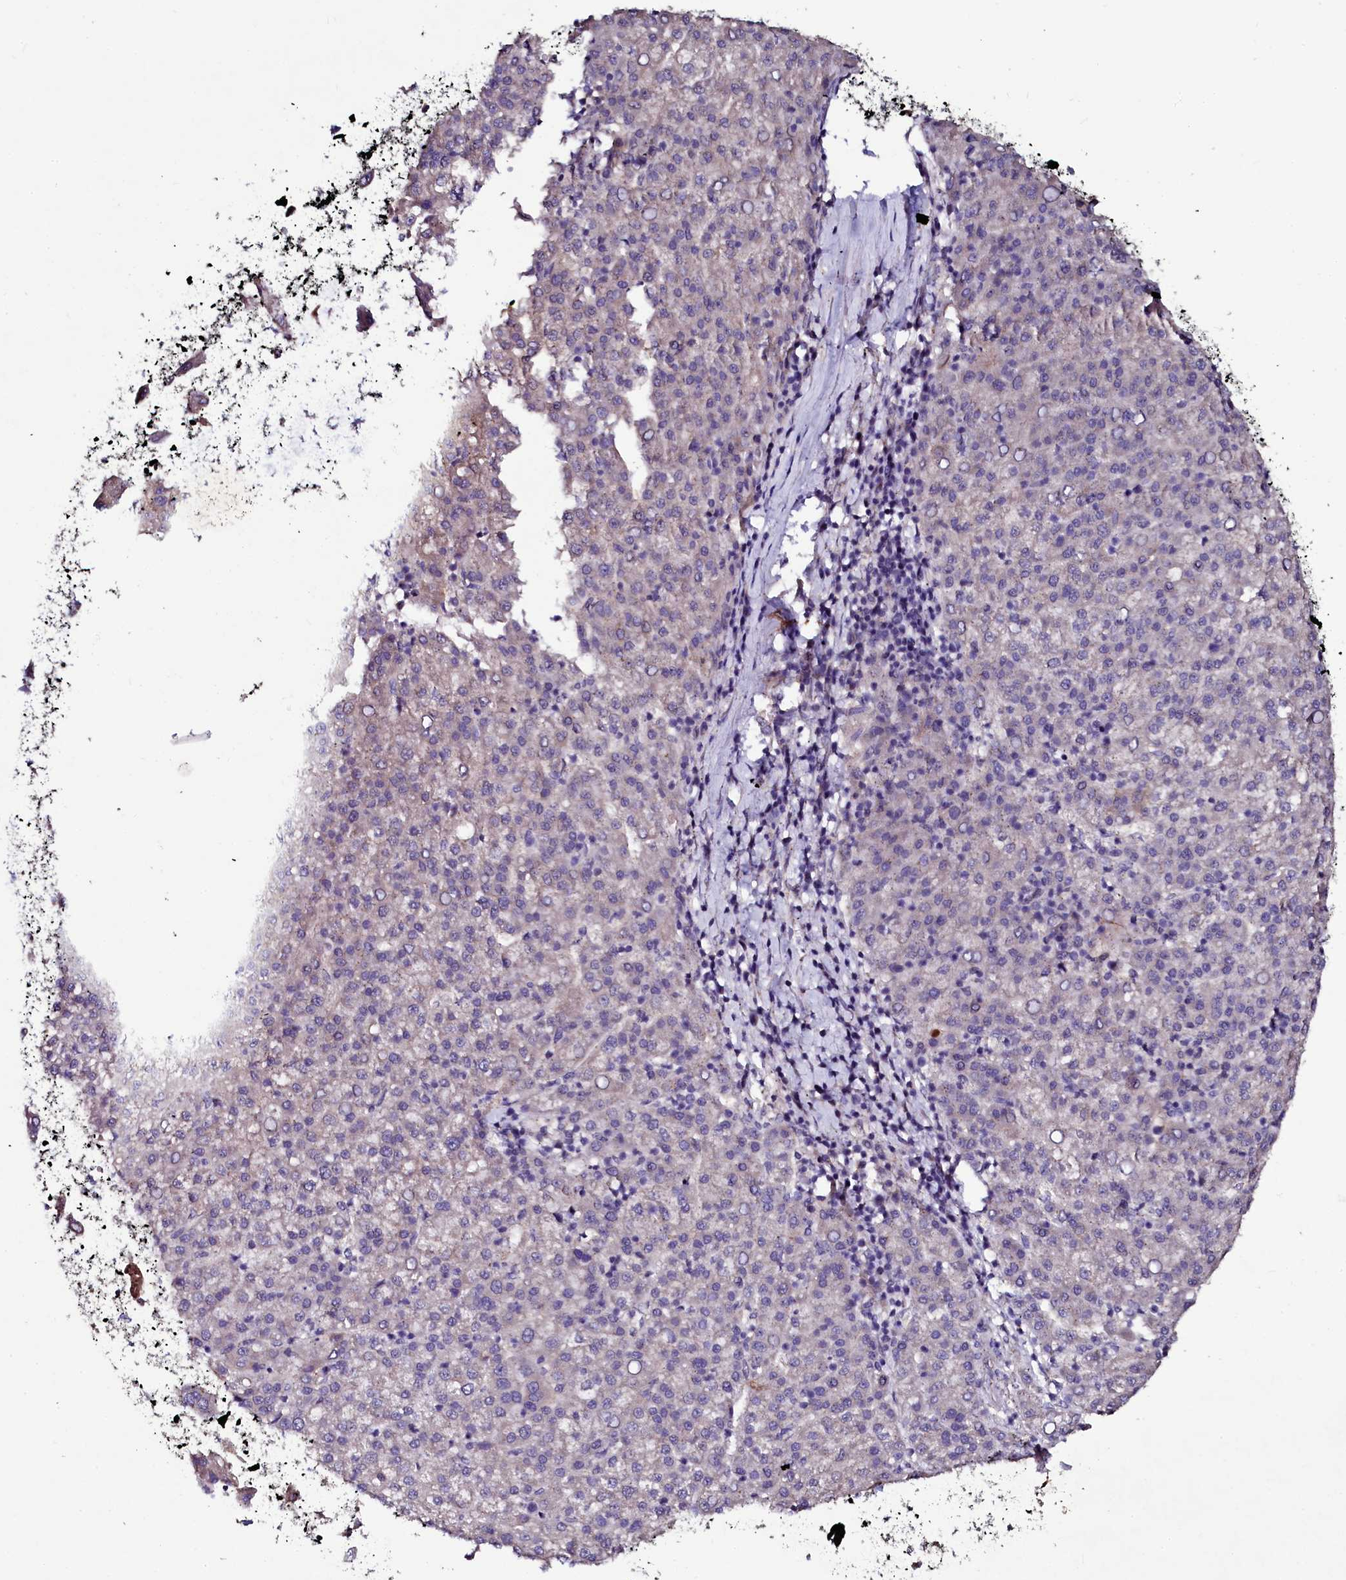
{"staining": {"intensity": "weak", "quantity": "<25%", "location": "cytoplasmic/membranous"}, "tissue": "liver cancer", "cell_type": "Tumor cells", "image_type": "cancer", "snomed": [{"axis": "morphology", "description": "Carcinoma, Hepatocellular, NOS"}, {"axis": "topography", "description": "Liver"}], "caption": "Human hepatocellular carcinoma (liver) stained for a protein using immunohistochemistry (IHC) exhibits no expression in tumor cells.", "gene": "USPL1", "patient": {"sex": "female", "age": 58}}